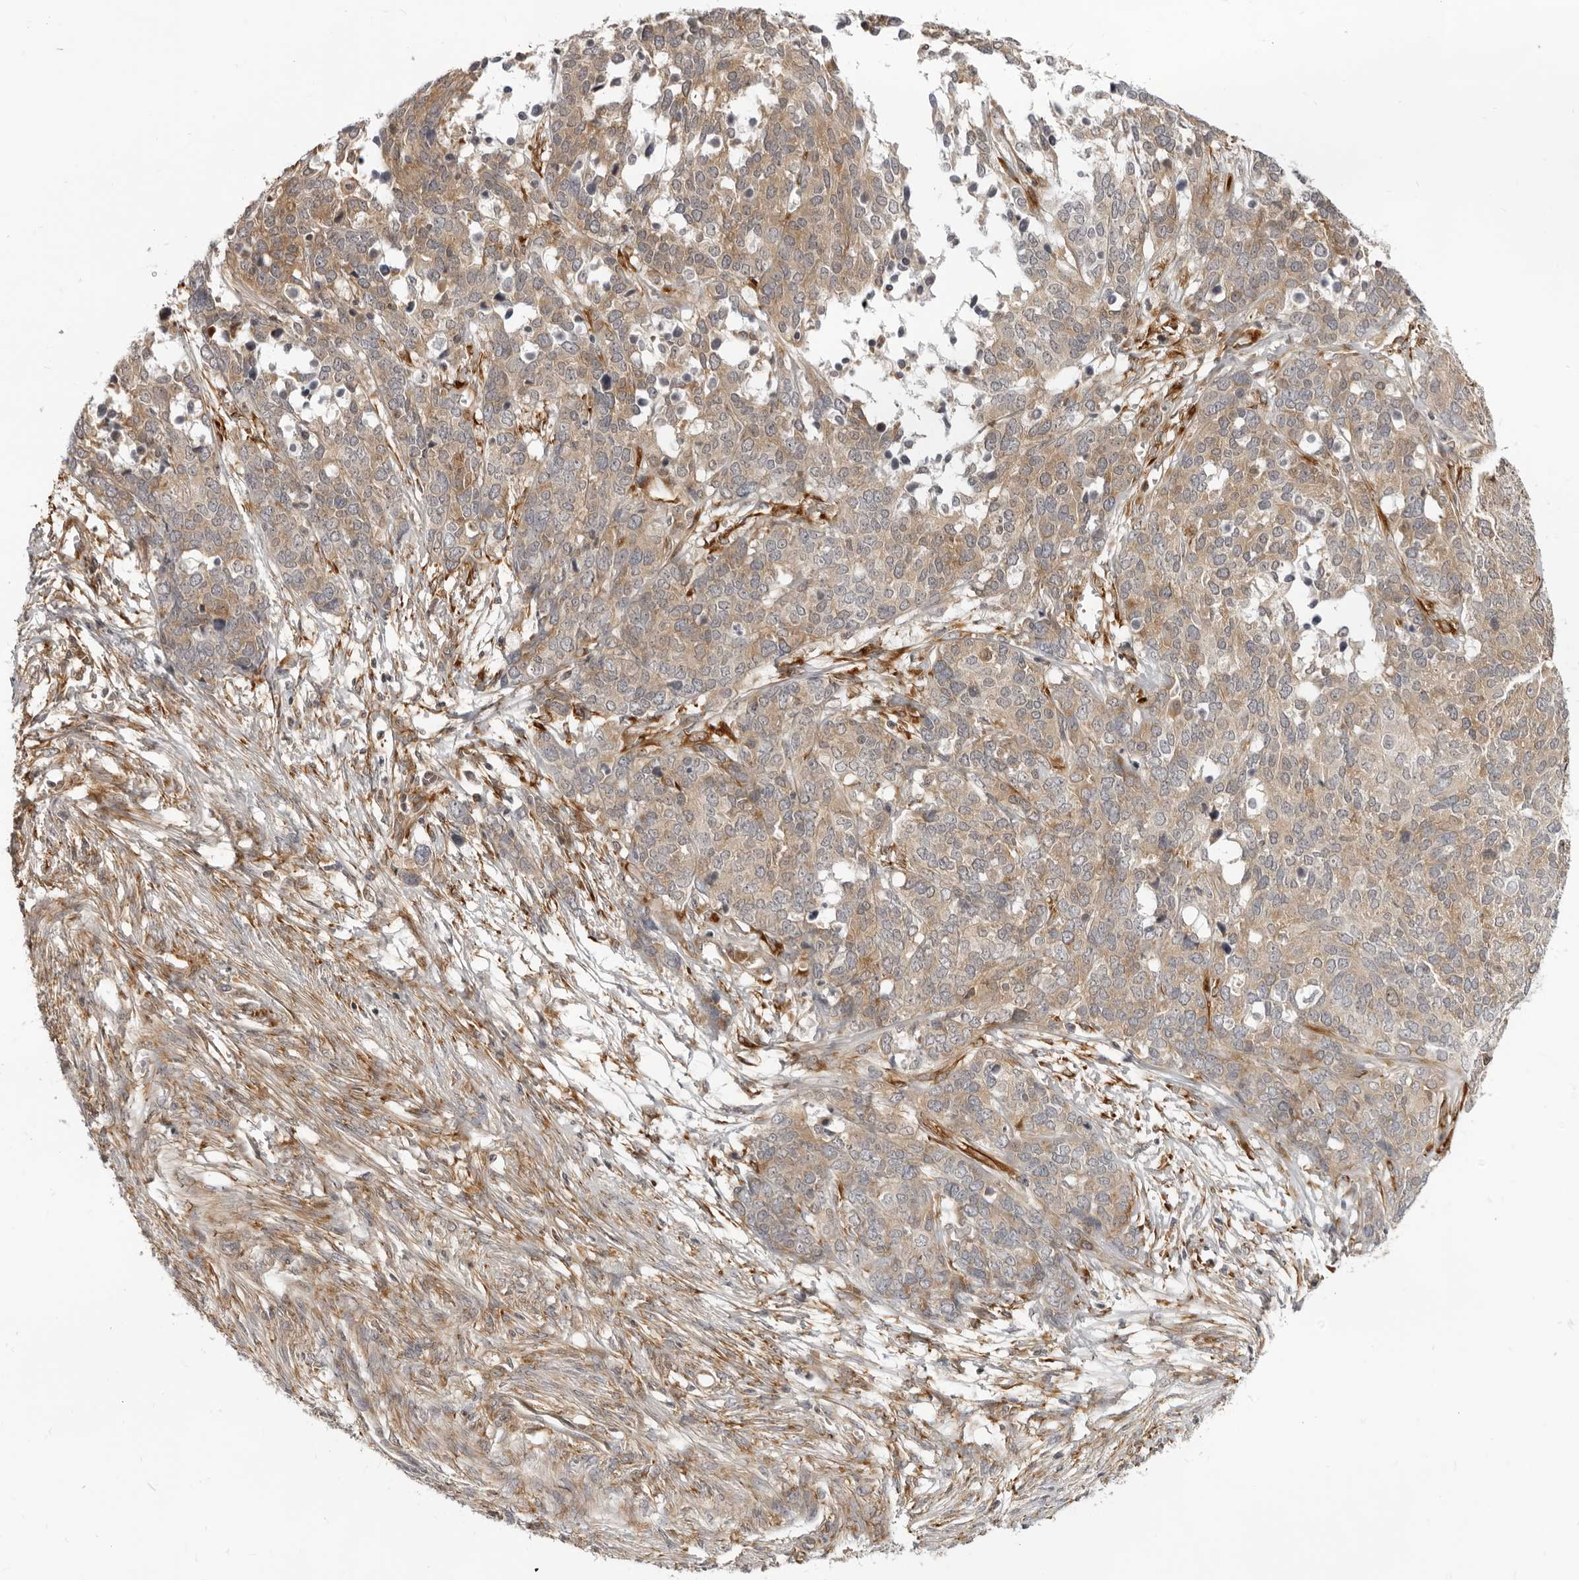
{"staining": {"intensity": "moderate", "quantity": ">75%", "location": "cytoplasmic/membranous"}, "tissue": "ovarian cancer", "cell_type": "Tumor cells", "image_type": "cancer", "snomed": [{"axis": "morphology", "description": "Cystadenocarcinoma, serous, NOS"}, {"axis": "topography", "description": "Ovary"}], "caption": "Moderate cytoplasmic/membranous expression is appreciated in approximately >75% of tumor cells in serous cystadenocarcinoma (ovarian).", "gene": "SRGAP2", "patient": {"sex": "female", "age": 44}}